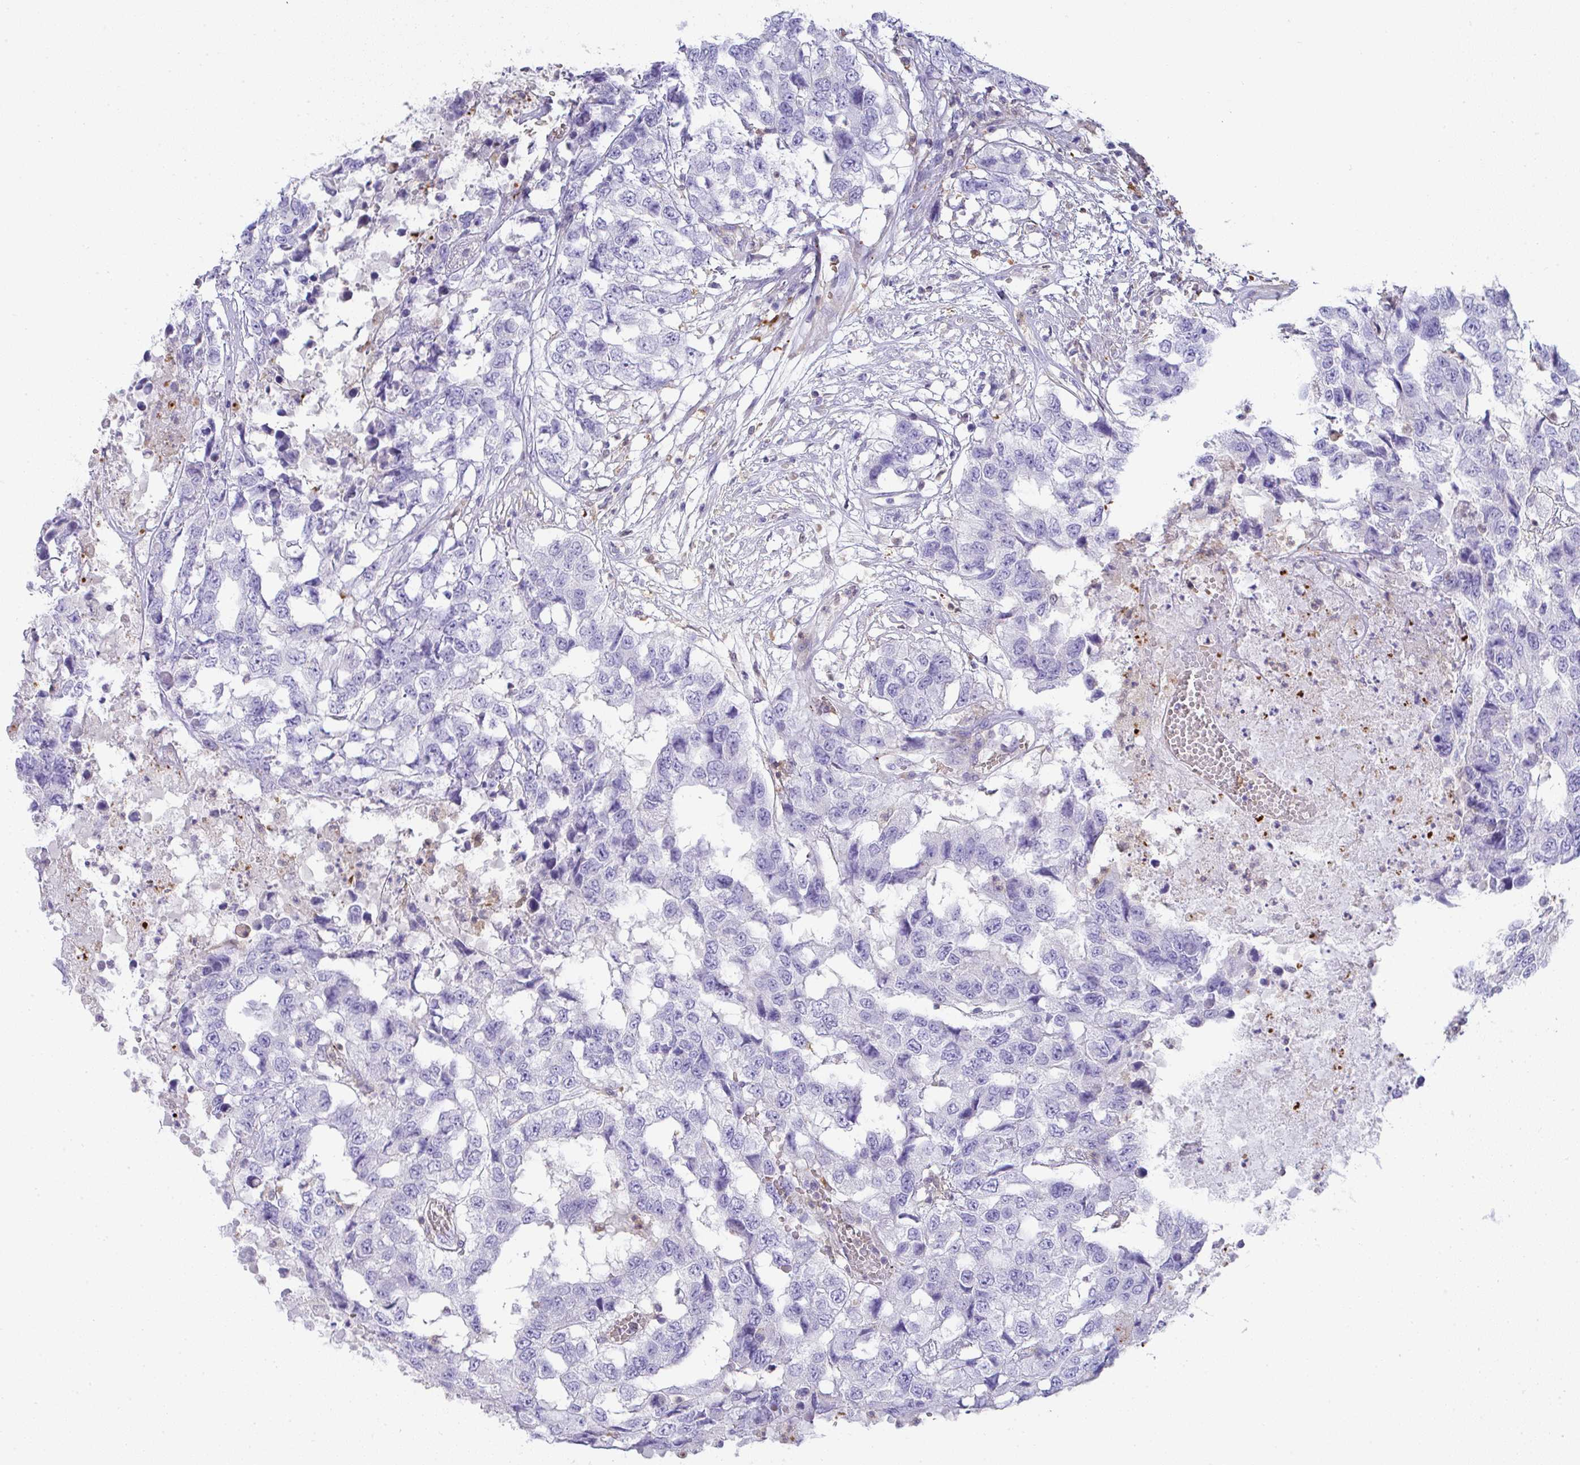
{"staining": {"intensity": "negative", "quantity": "none", "location": "none"}, "tissue": "testis cancer", "cell_type": "Tumor cells", "image_type": "cancer", "snomed": [{"axis": "morphology", "description": "Carcinoma, Embryonal, NOS"}, {"axis": "topography", "description": "Testis"}], "caption": "Testis cancer stained for a protein using immunohistochemistry (IHC) demonstrates no positivity tumor cells.", "gene": "TNFAIP8", "patient": {"sex": "male", "age": 83}}